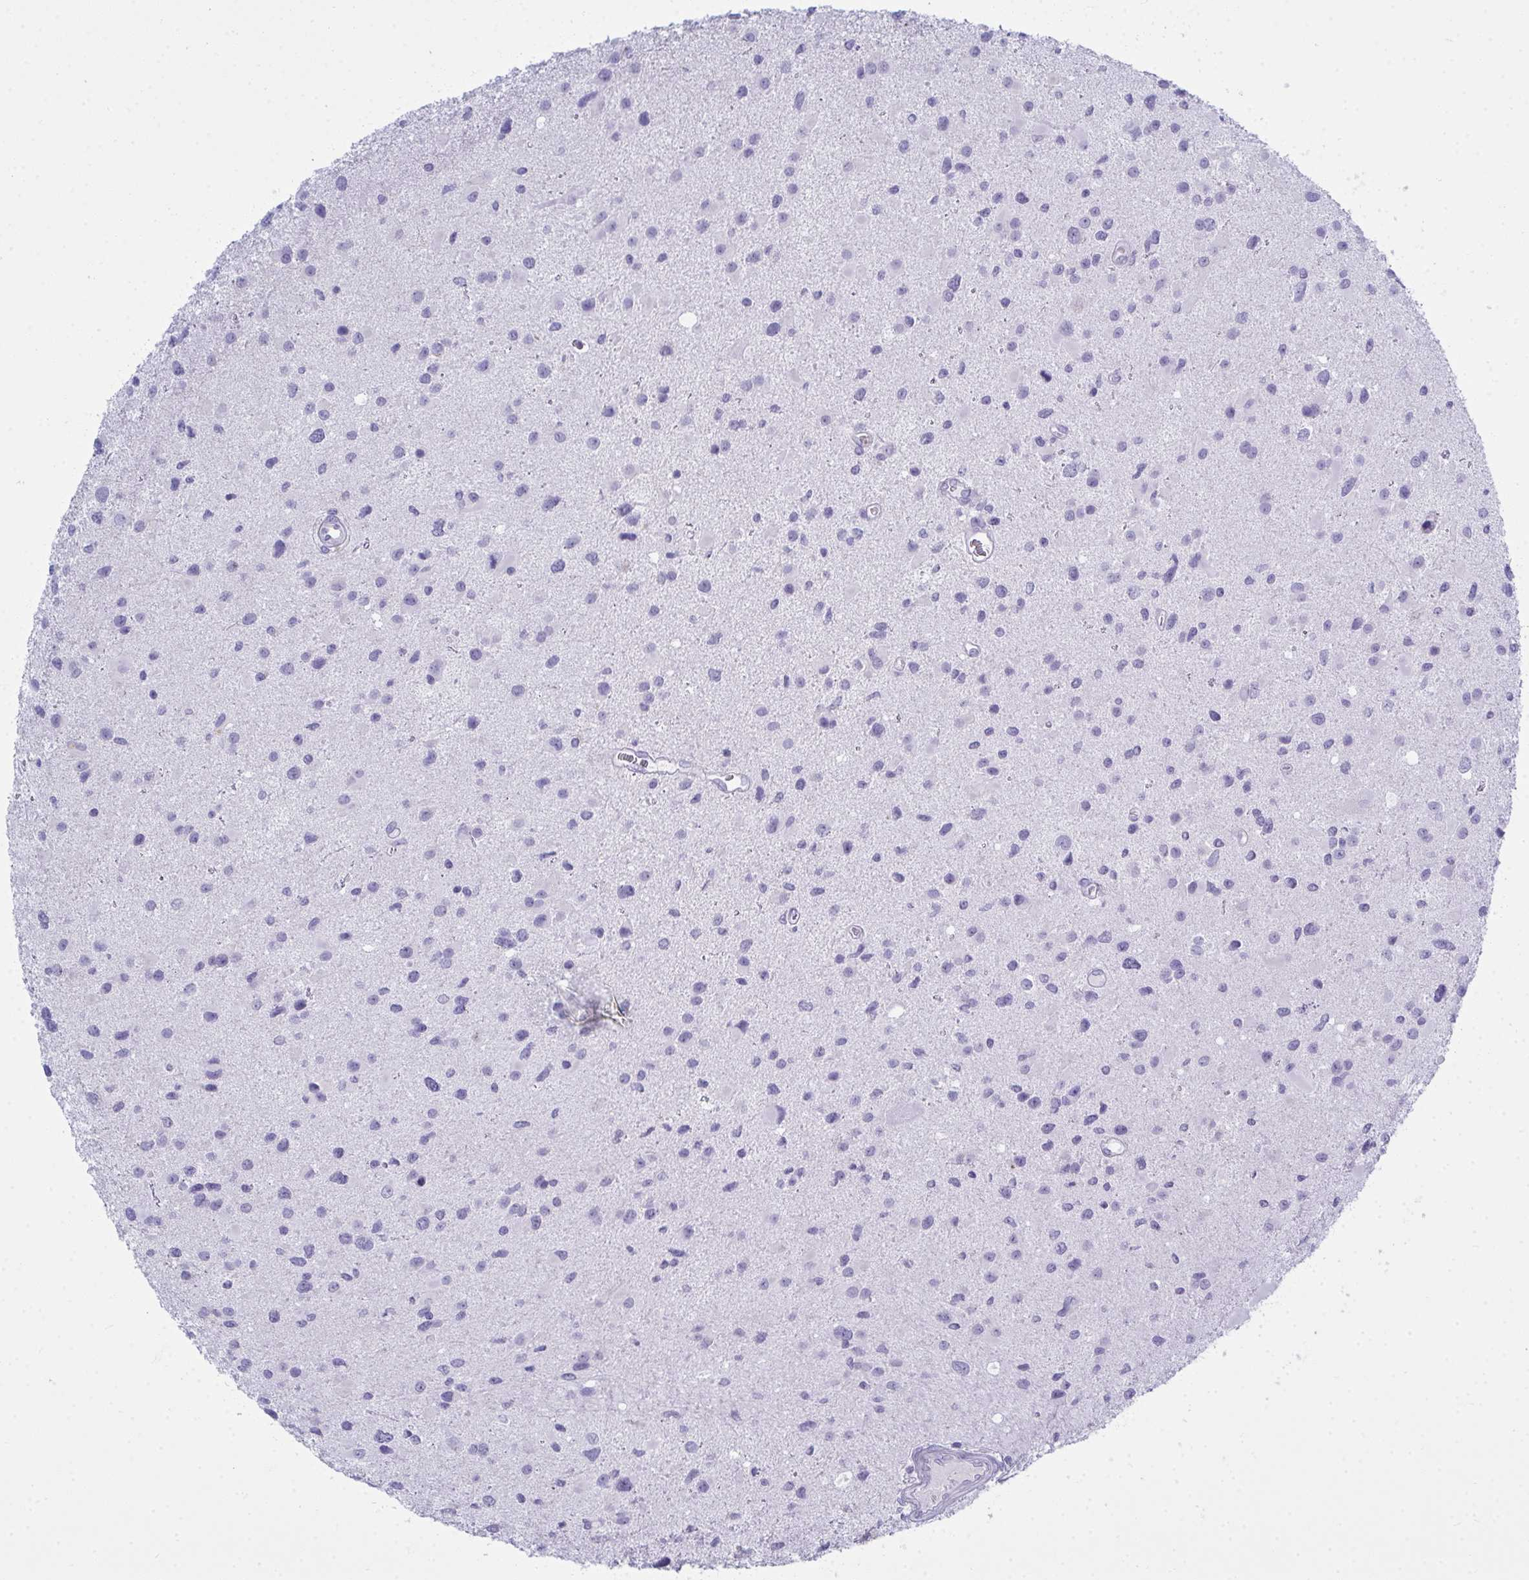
{"staining": {"intensity": "negative", "quantity": "none", "location": "none"}, "tissue": "glioma", "cell_type": "Tumor cells", "image_type": "cancer", "snomed": [{"axis": "morphology", "description": "Glioma, malignant, Low grade"}, {"axis": "topography", "description": "Brain"}], "caption": "There is no significant expression in tumor cells of malignant glioma (low-grade). (DAB IHC with hematoxylin counter stain).", "gene": "SERPINB10", "patient": {"sex": "female", "age": 32}}